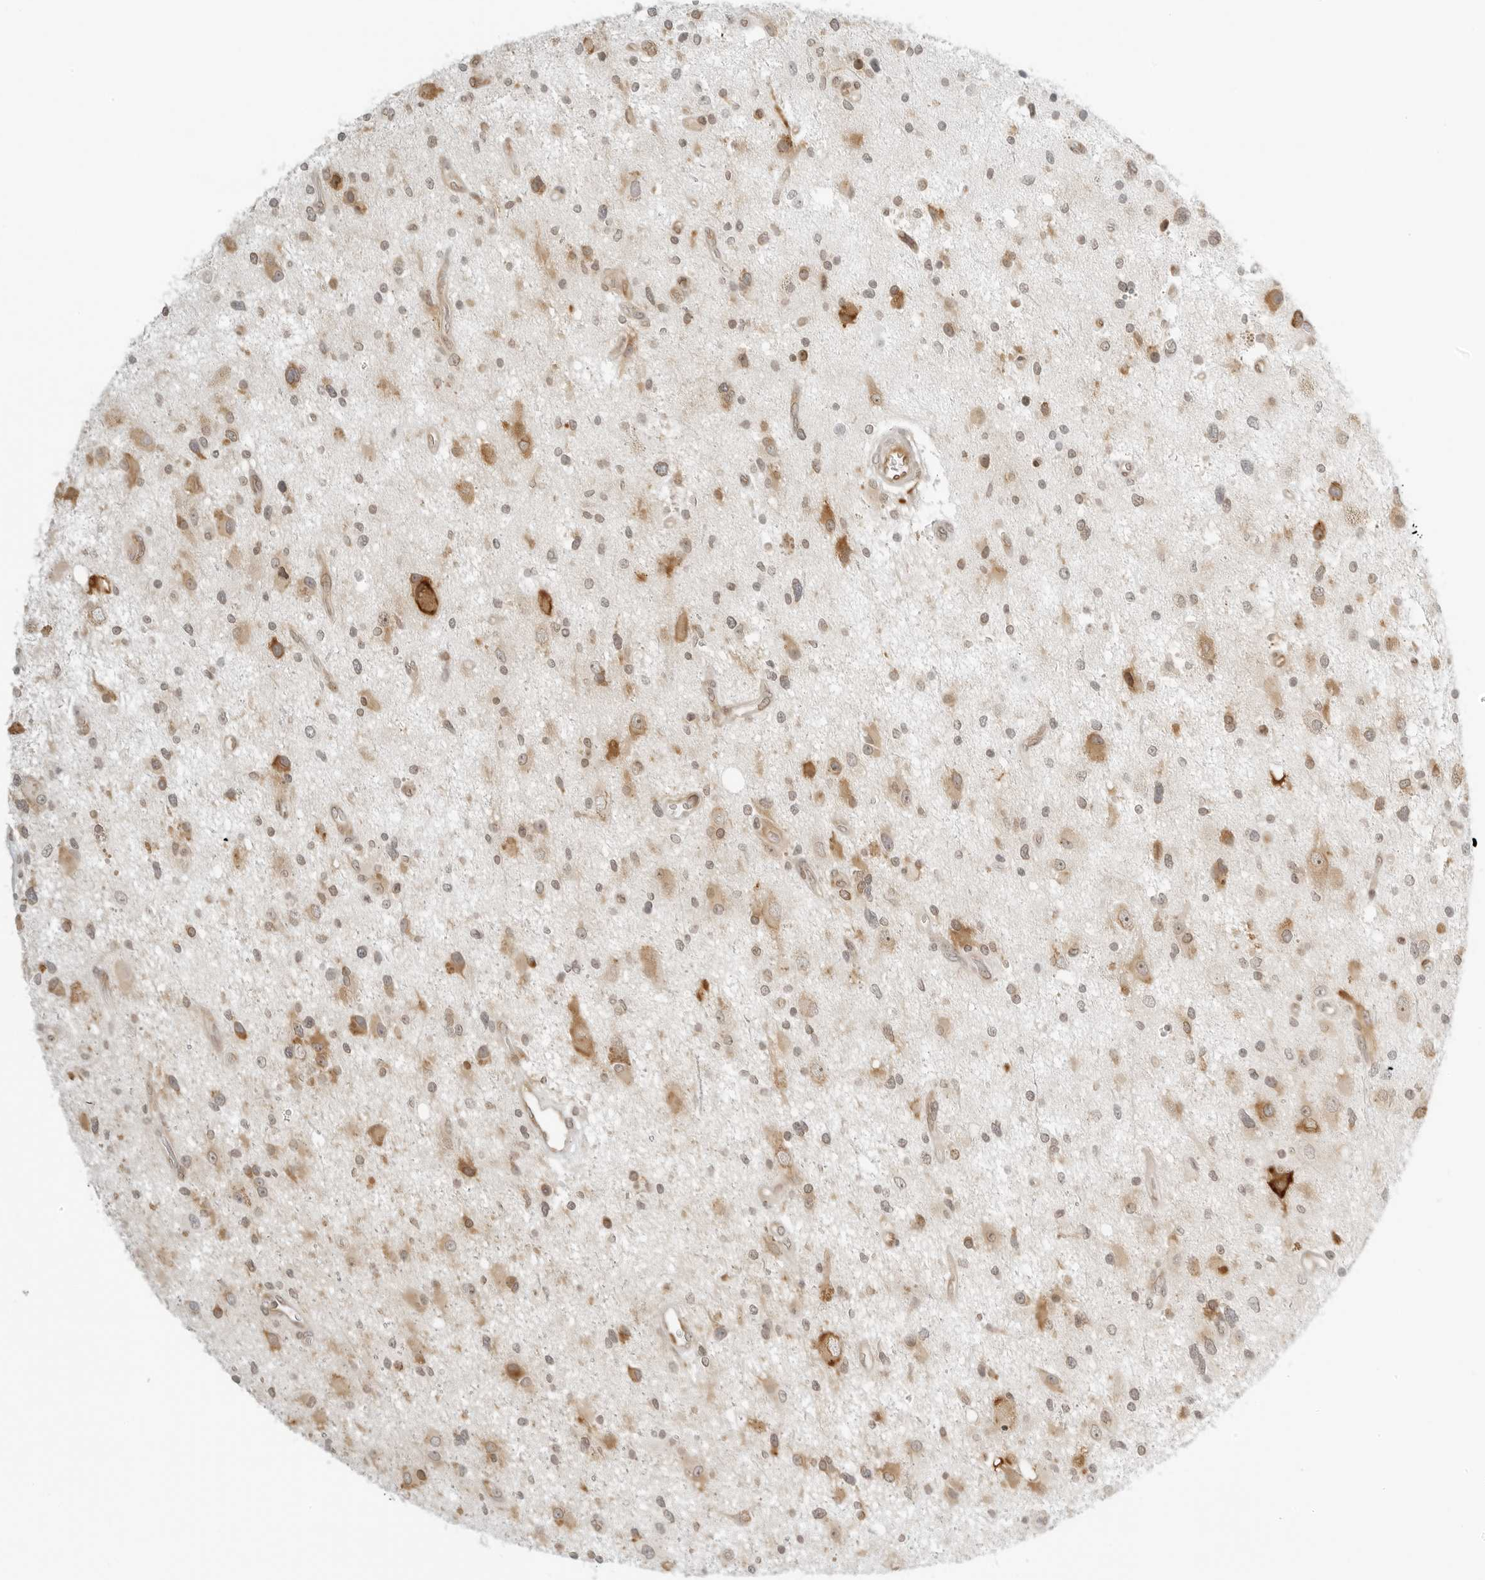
{"staining": {"intensity": "moderate", "quantity": ">75%", "location": "cytoplasmic/membranous,nuclear"}, "tissue": "glioma", "cell_type": "Tumor cells", "image_type": "cancer", "snomed": [{"axis": "morphology", "description": "Glioma, malignant, High grade"}, {"axis": "topography", "description": "Brain"}], "caption": "Human glioma stained with a brown dye reveals moderate cytoplasmic/membranous and nuclear positive staining in about >75% of tumor cells.", "gene": "EIF4G1", "patient": {"sex": "male", "age": 33}}